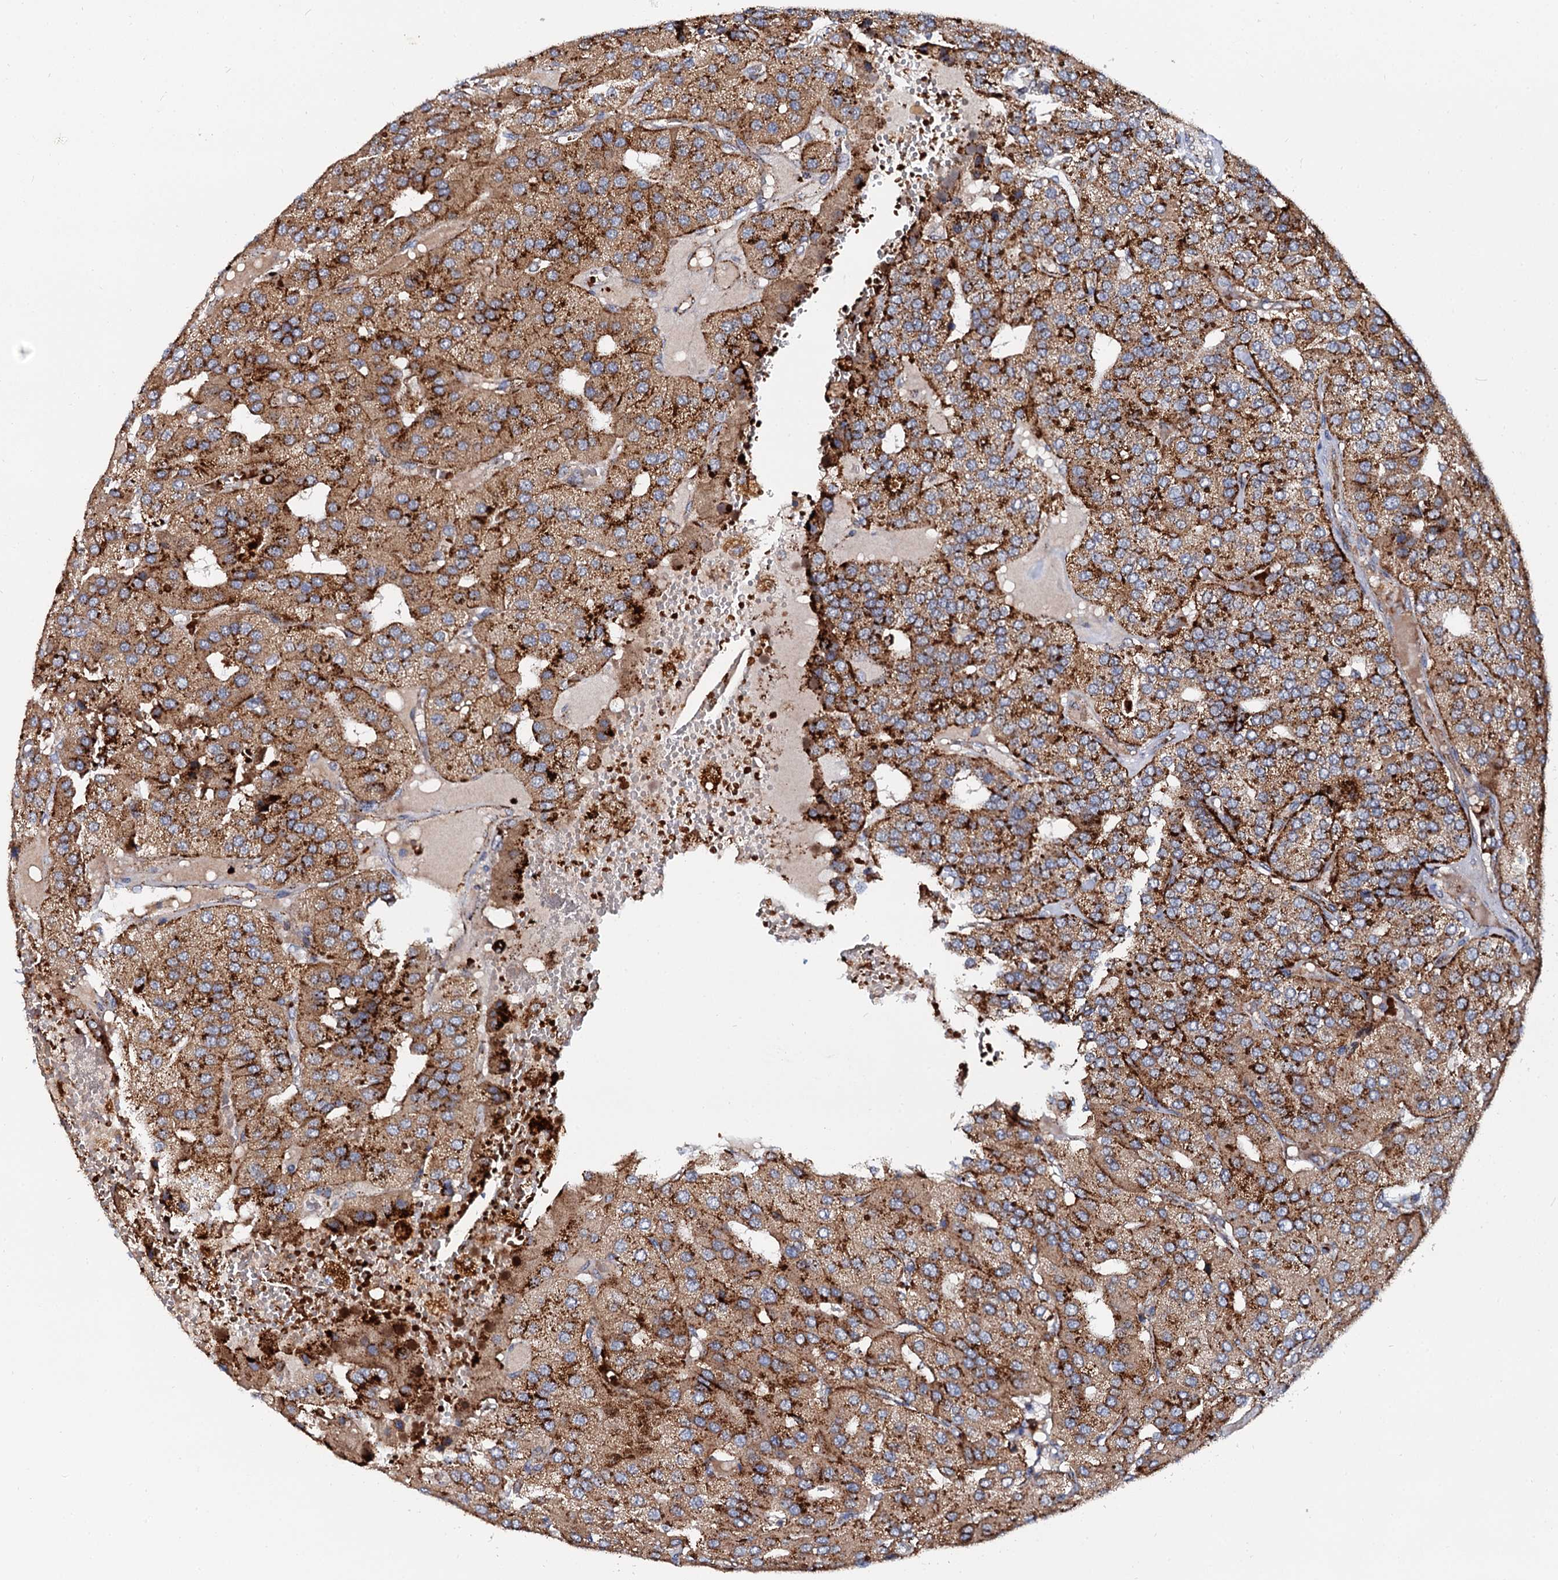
{"staining": {"intensity": "strong", "quantity": ">75%", "location": "cytoplasmic/membranous"}, "tissue": "parathyroid gland", "cell_type": "Glandular cells", "image_type": "normal", "snomed": [{"axis": "morphology", "description": "Normal tissue, NOS"}, {"axis": "morphology", "description": "Adenoma, NOS"}, {"axis": "topography", "description": "Parathyroid gland"}], "caption": "A histopathology image of human parathyroid gland stained for a protein shows strong cytoplasmic/membranous brown staining in glandular cells. (DAB (3,3'-diaminobenzidine) = brown stain, brightfield microscopy at high magnification).", "gene": "GBA1", "patient": {"sex": "female", "age": 86}}